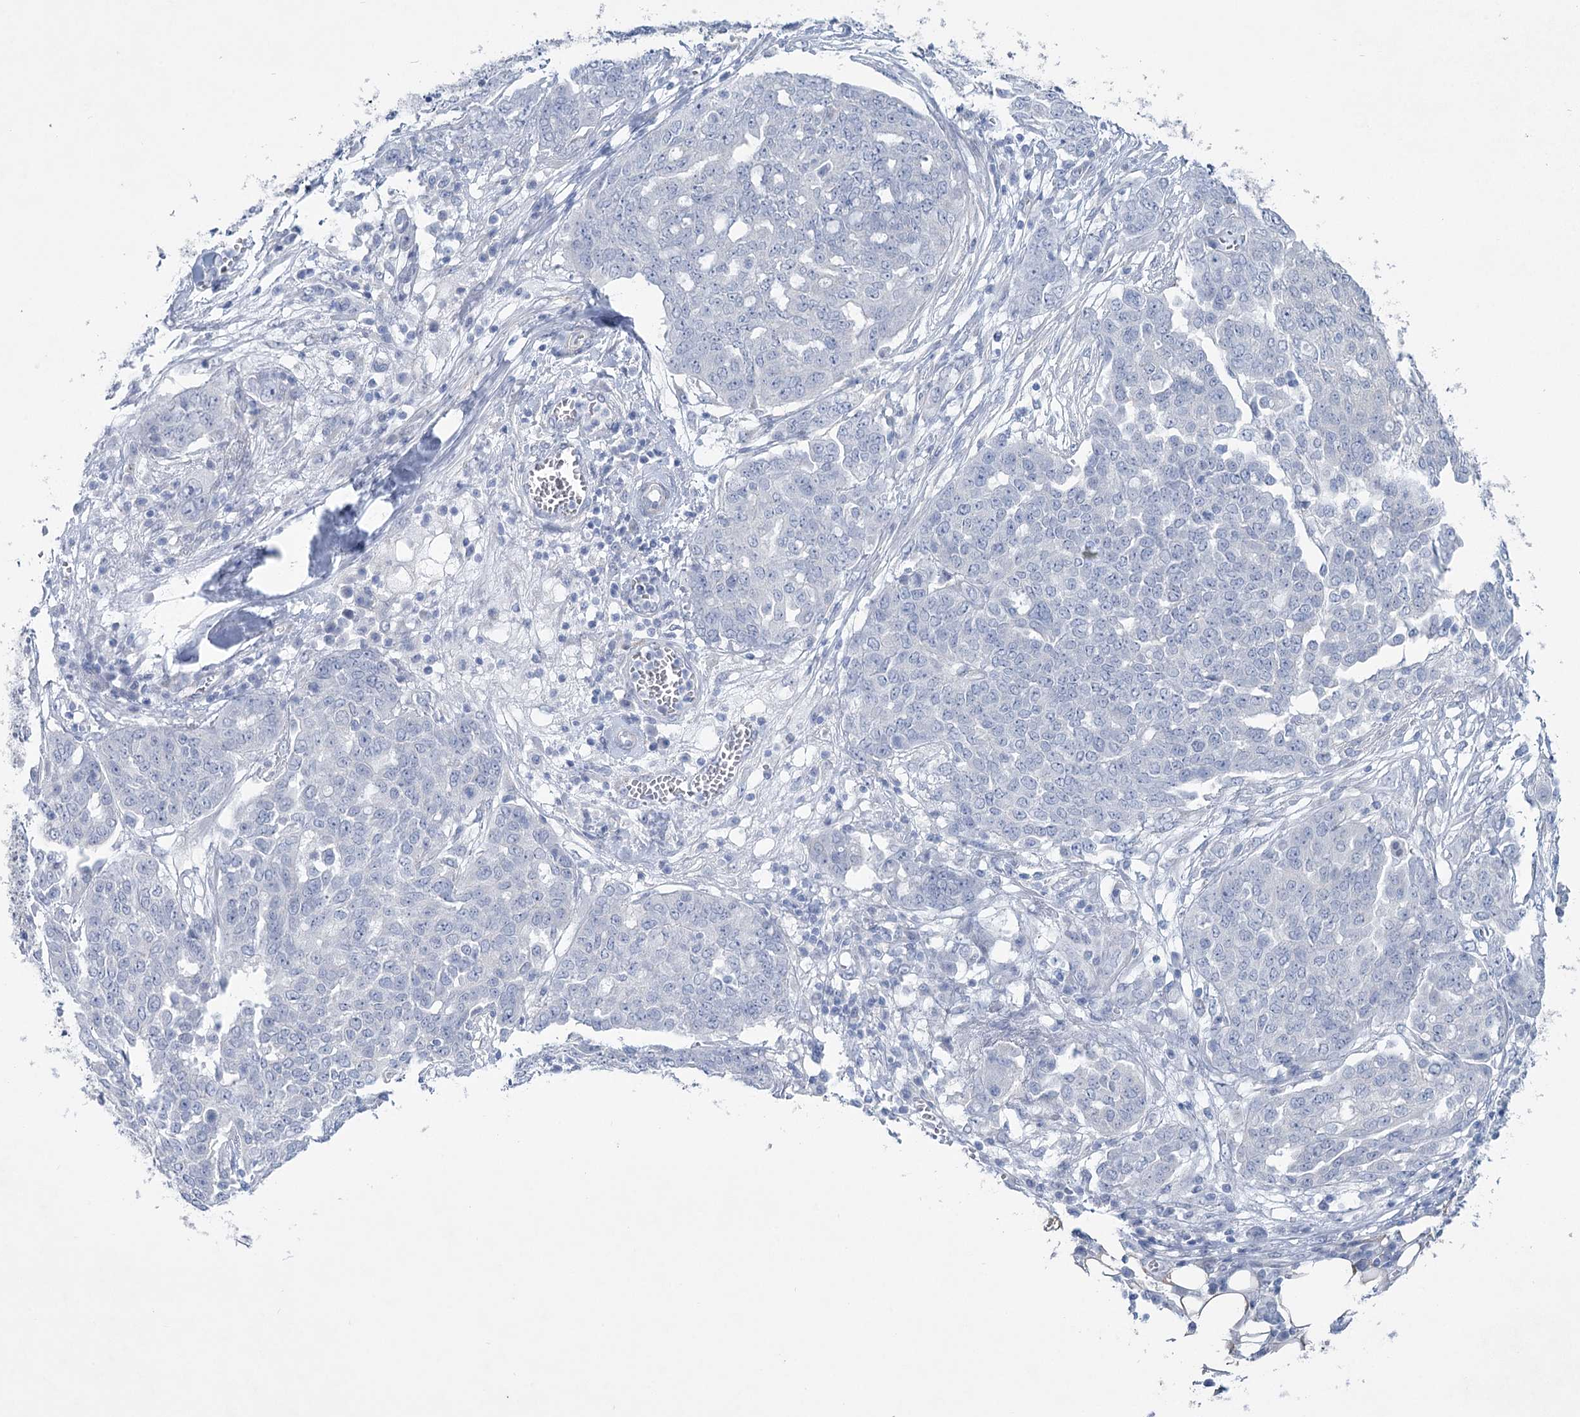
{"staining": {"intensity": "negative", "quantity": "none", "location": "none"}, "tissue": "ovarian cancer", "cell_type": "Tumor cells", "image_type": "cancer", "snomed": [{"axis": "morphology", "description": "Cystadenocarcinoma, serous, NOS"}, {"axis": "topography", "description": "Soft tissue"}, {"axis": "topography", "description": "Ovary"}], "caption": "A histopathology image of human ovarian cancer (serous cystadenocarcinoma) is negative for staining in tumor cells.", "gene": "CCDC88A", "patient": {"sex": "female", "age": 57}}